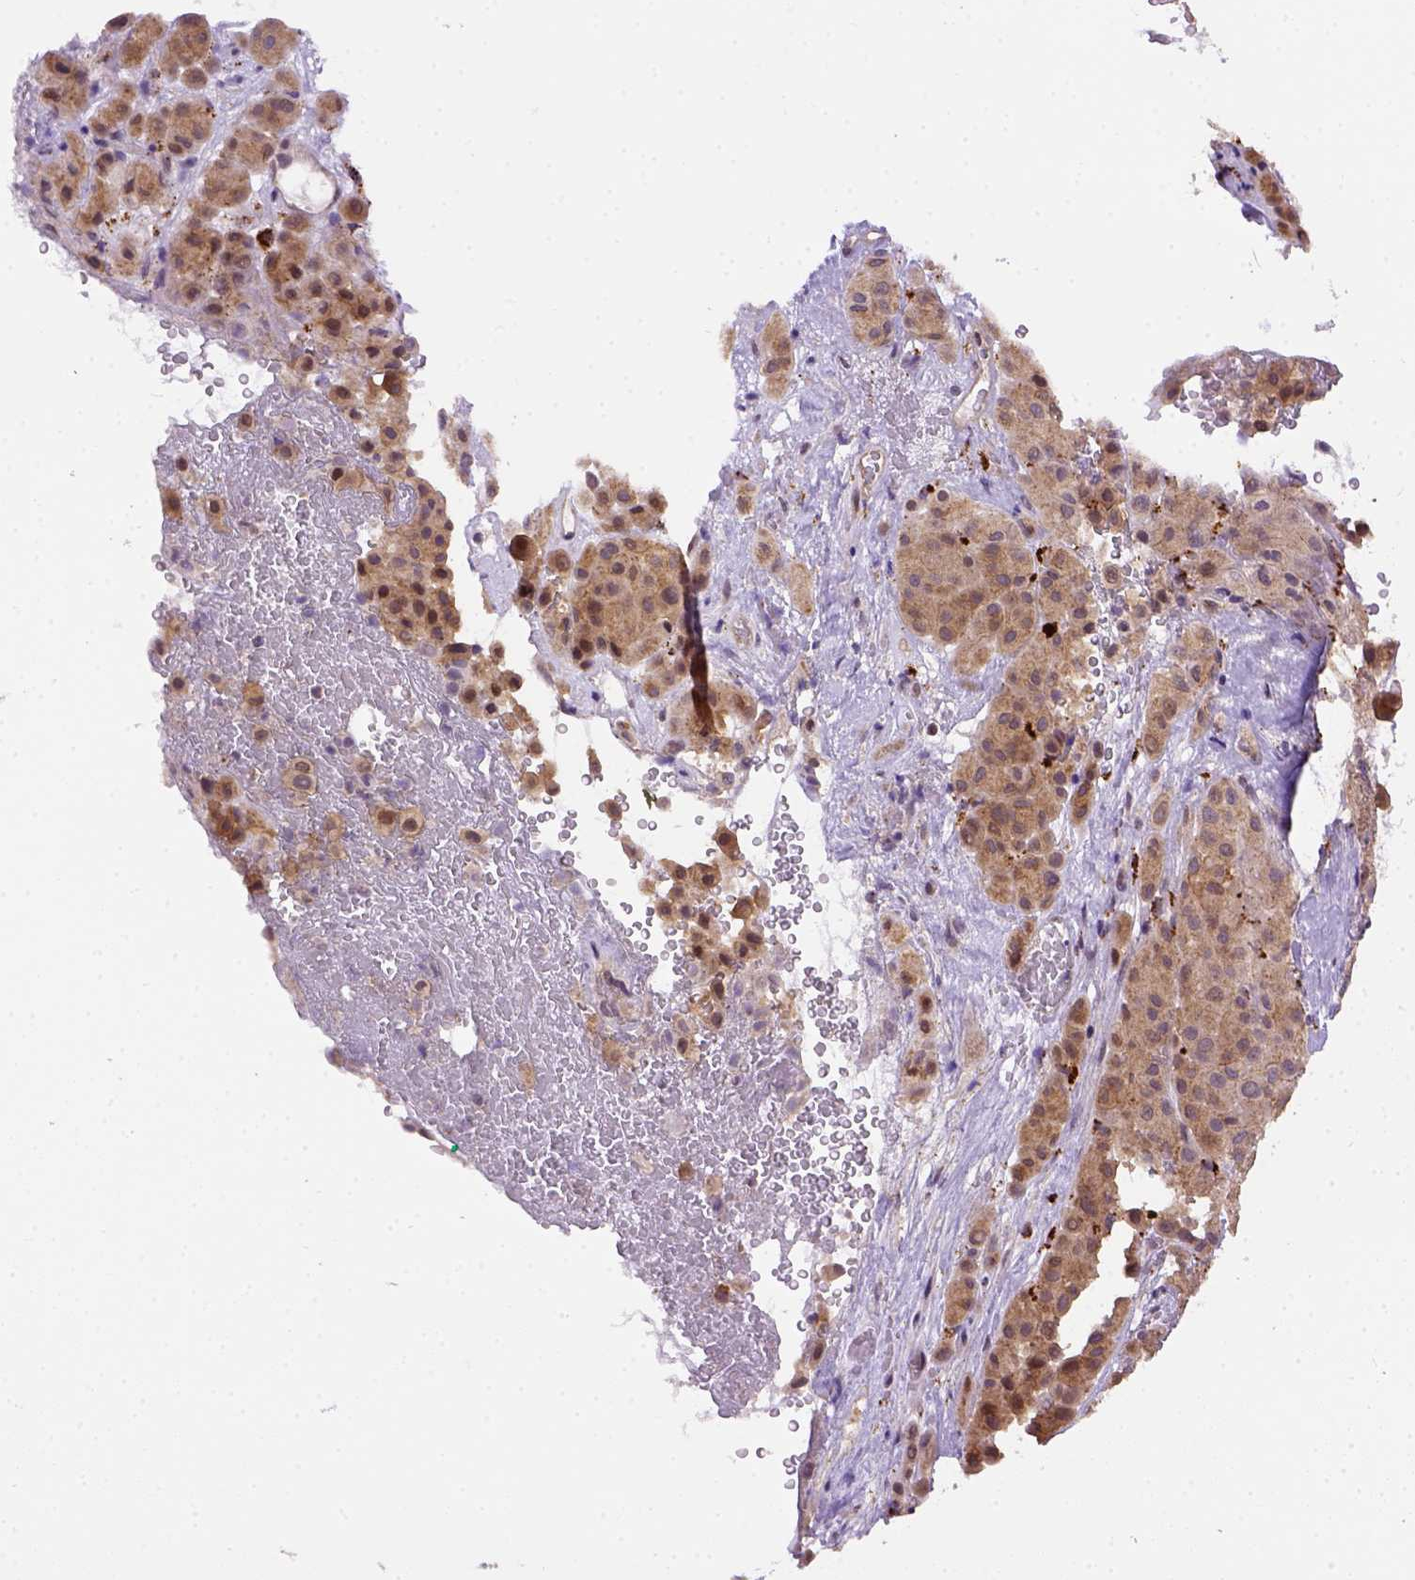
{"staining": {"intensity": "moderate", "quantity": "<25%", "location": "cytoplasmic/membranous,nuclear"}, "tissue": "melanoma", "cell_type": "Tumor cells", "image_type": "cancer", "snomed": [{"axis": "morphology", "description": "Malignant melanoma, Metastatic site"}, {"axis": "topography", "description": "Smooth muscle"}], "caption": "The immunohistochemical stain highlights moderate cytoplasmic/membranous and nuclear expression in tumor cells of melanoma tissue. (DAB (3,3'-diaminobenzidine) IHC, brown staining for protein, blue staining for nuclei).", "gene": "KAZN", "patient": {"sex": "male", "age": 41}}